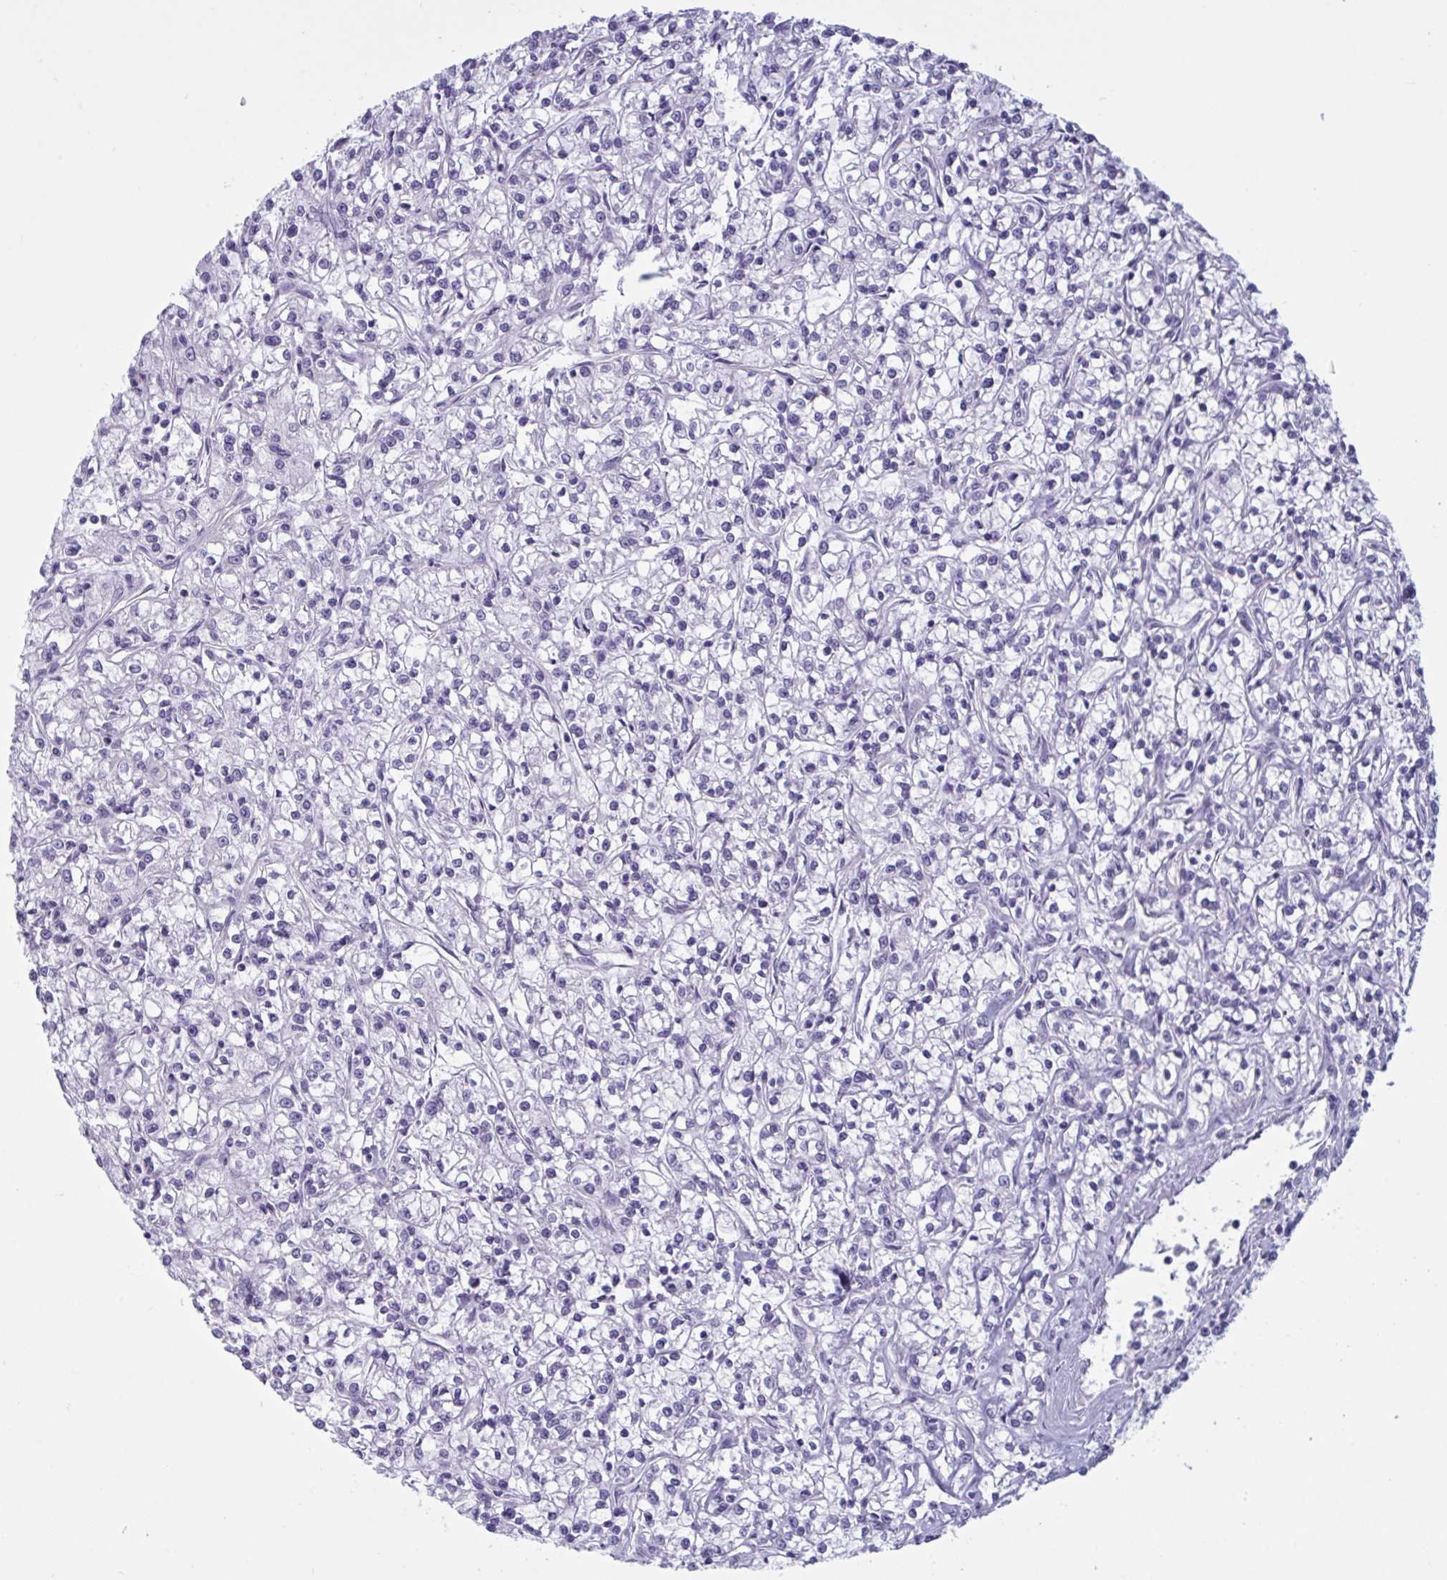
{"staining": {"intensity": "negative", "quantity": "none", "location": "none"}, "tissue": "renal cancer", "cell_type": "Tumor cells", "image_type": "cancer", "snomed": [{"axis": "morphology", "description": "Adenocarcinoma, NOS"}, {"axis": "topography", "description": "Kidney"}], "caption": "High power microscopy micrograph of an IHC photomicrograph of renal cancer (adenocarcinoma), revealing no significant staining in tumor cells.", "gene": "OR1L3", "patient": {"sex": "female", "age": 59}}